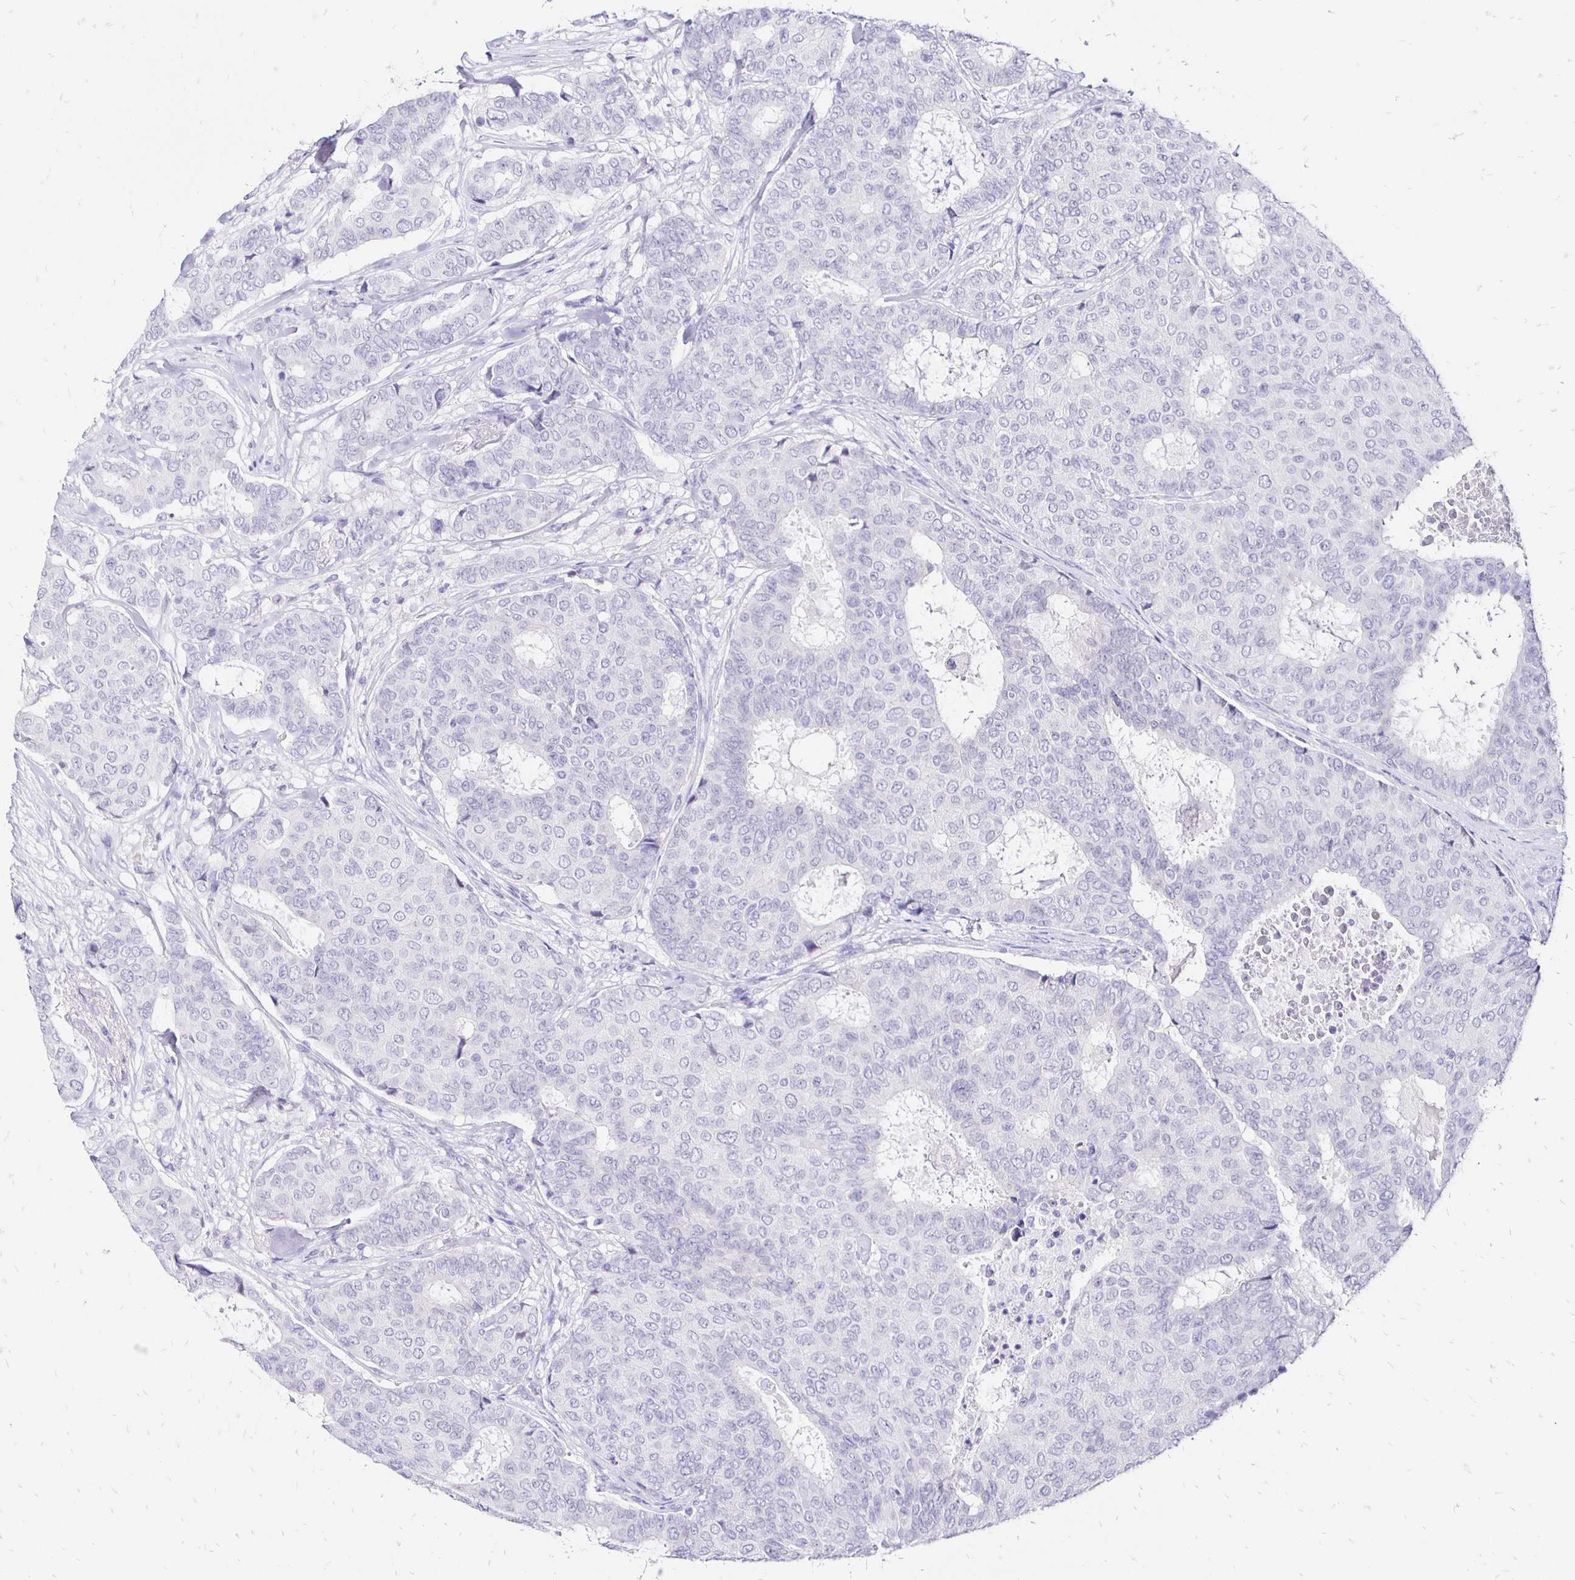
{"staining": {"intensity": "negative", "quantity": "none", "location": "none"}, "tissue": "breast cancer", "cell_type": "Tumor cells", "image_type": "cancer", "snomed": [{"axis": "morphology", "description": "Duct carcinoma"}, {"axis": "topography", "description": "Breast"}], "caption": "Immunohistochemical staining of breast intraductal carcinoma reveals no significant staining in tumor cells.", "gene": "IRGC", "patient": {"sex": "female", "age": 75}}